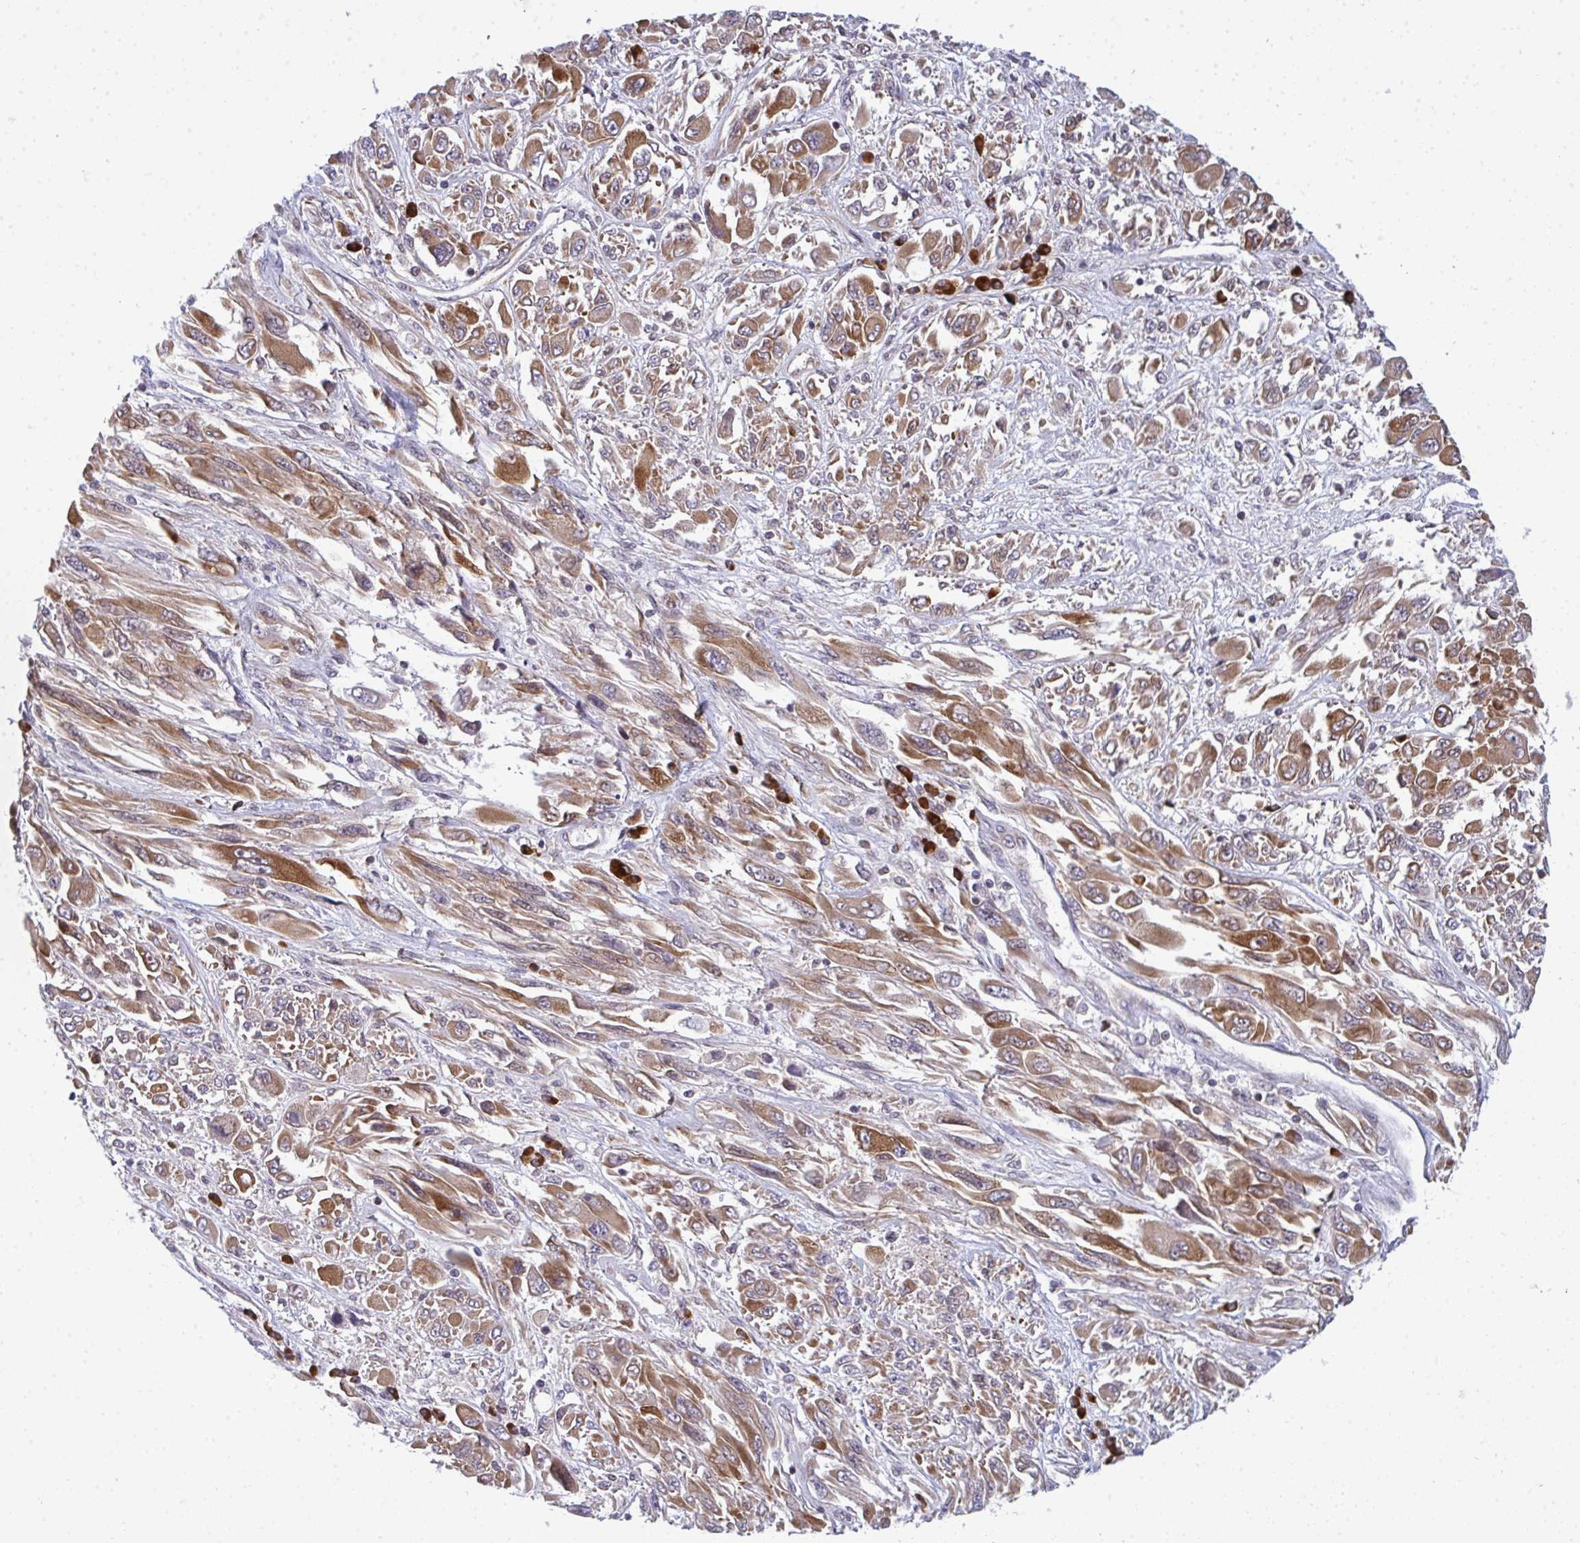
{"staining": {"intensity": "moderate", "quantity": ">75%", "location": "cytoplasmic/membranous"}, "tissue": "melanoma", "cell_type": "Tumor cells", "image_type": "cancer", "snomed": [{"axis": "morphology", "description": "Malignant melanoma, NOS"}, {"axis": "topography", "description": "Skin"}], "caption": "Protein expression analysis of melanoma displays moderate cytoplasmic/membranous staining in approximately >75% of tumor cells.", "gene": "LYSMD4", "patient": {"sex": "female", "age": 91}}